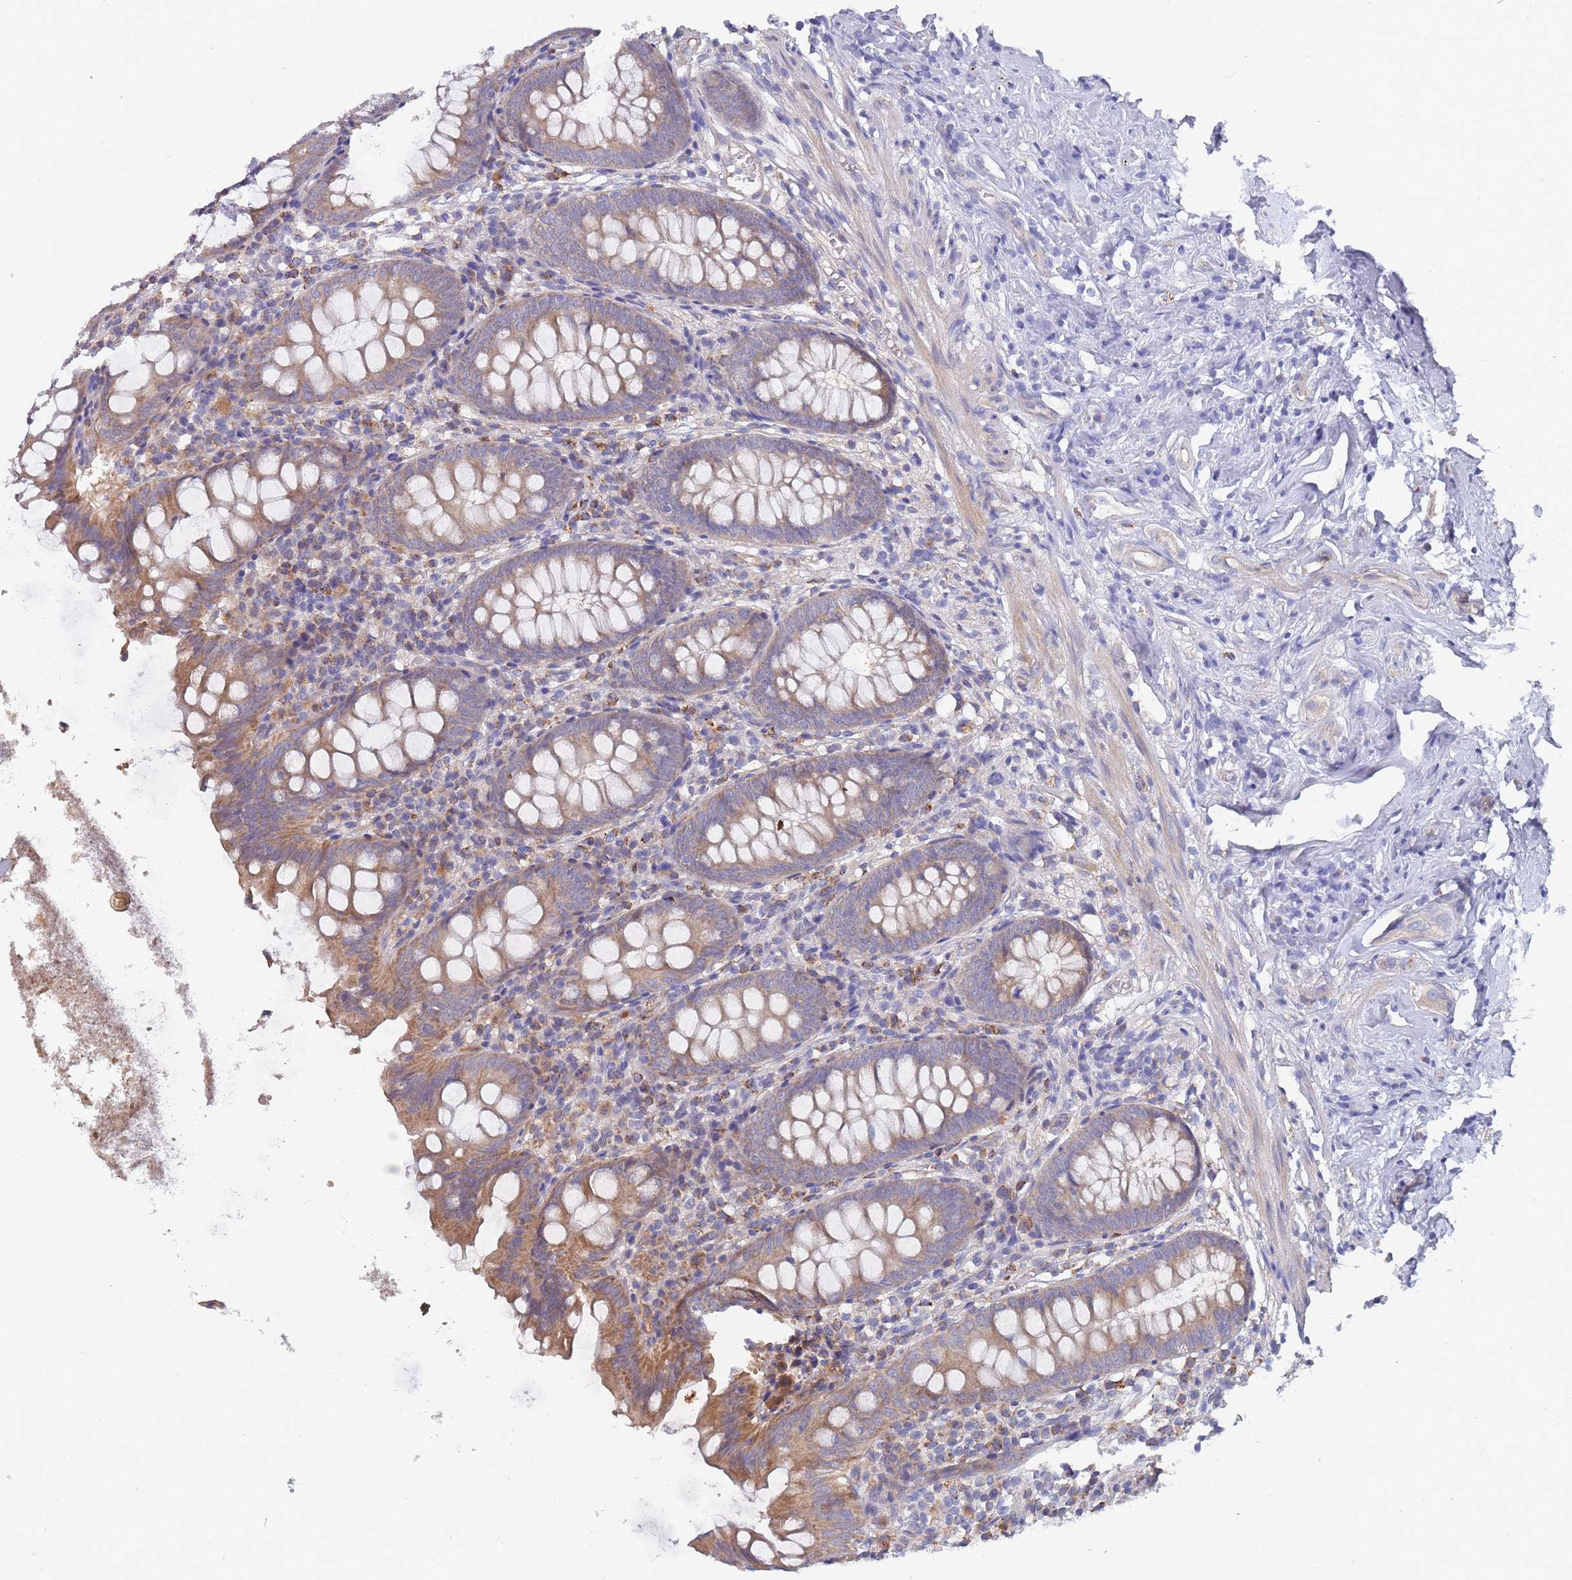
{"staining": {"intensity": "moderate", "quantity": ">75%", "location": "cytoplasmic/membranous"}, "tissue": "appendix", "cell_type": "Glandular cells", "image_type": "normal", "snomed": [{"axis": "morphology", "description": "Normal tissue, NOS"}, {"axis": "topography", "description": "Appendix"}], "caption": "Glandular cells display moderate cytoplasmic/membranous expression in about >75% of cells in benign appendix. (DAB IHC, brown staining for protein, blue staining for nuclei).", "gene": "NUB1", "patient": {"sex": "female", "age": 51}}